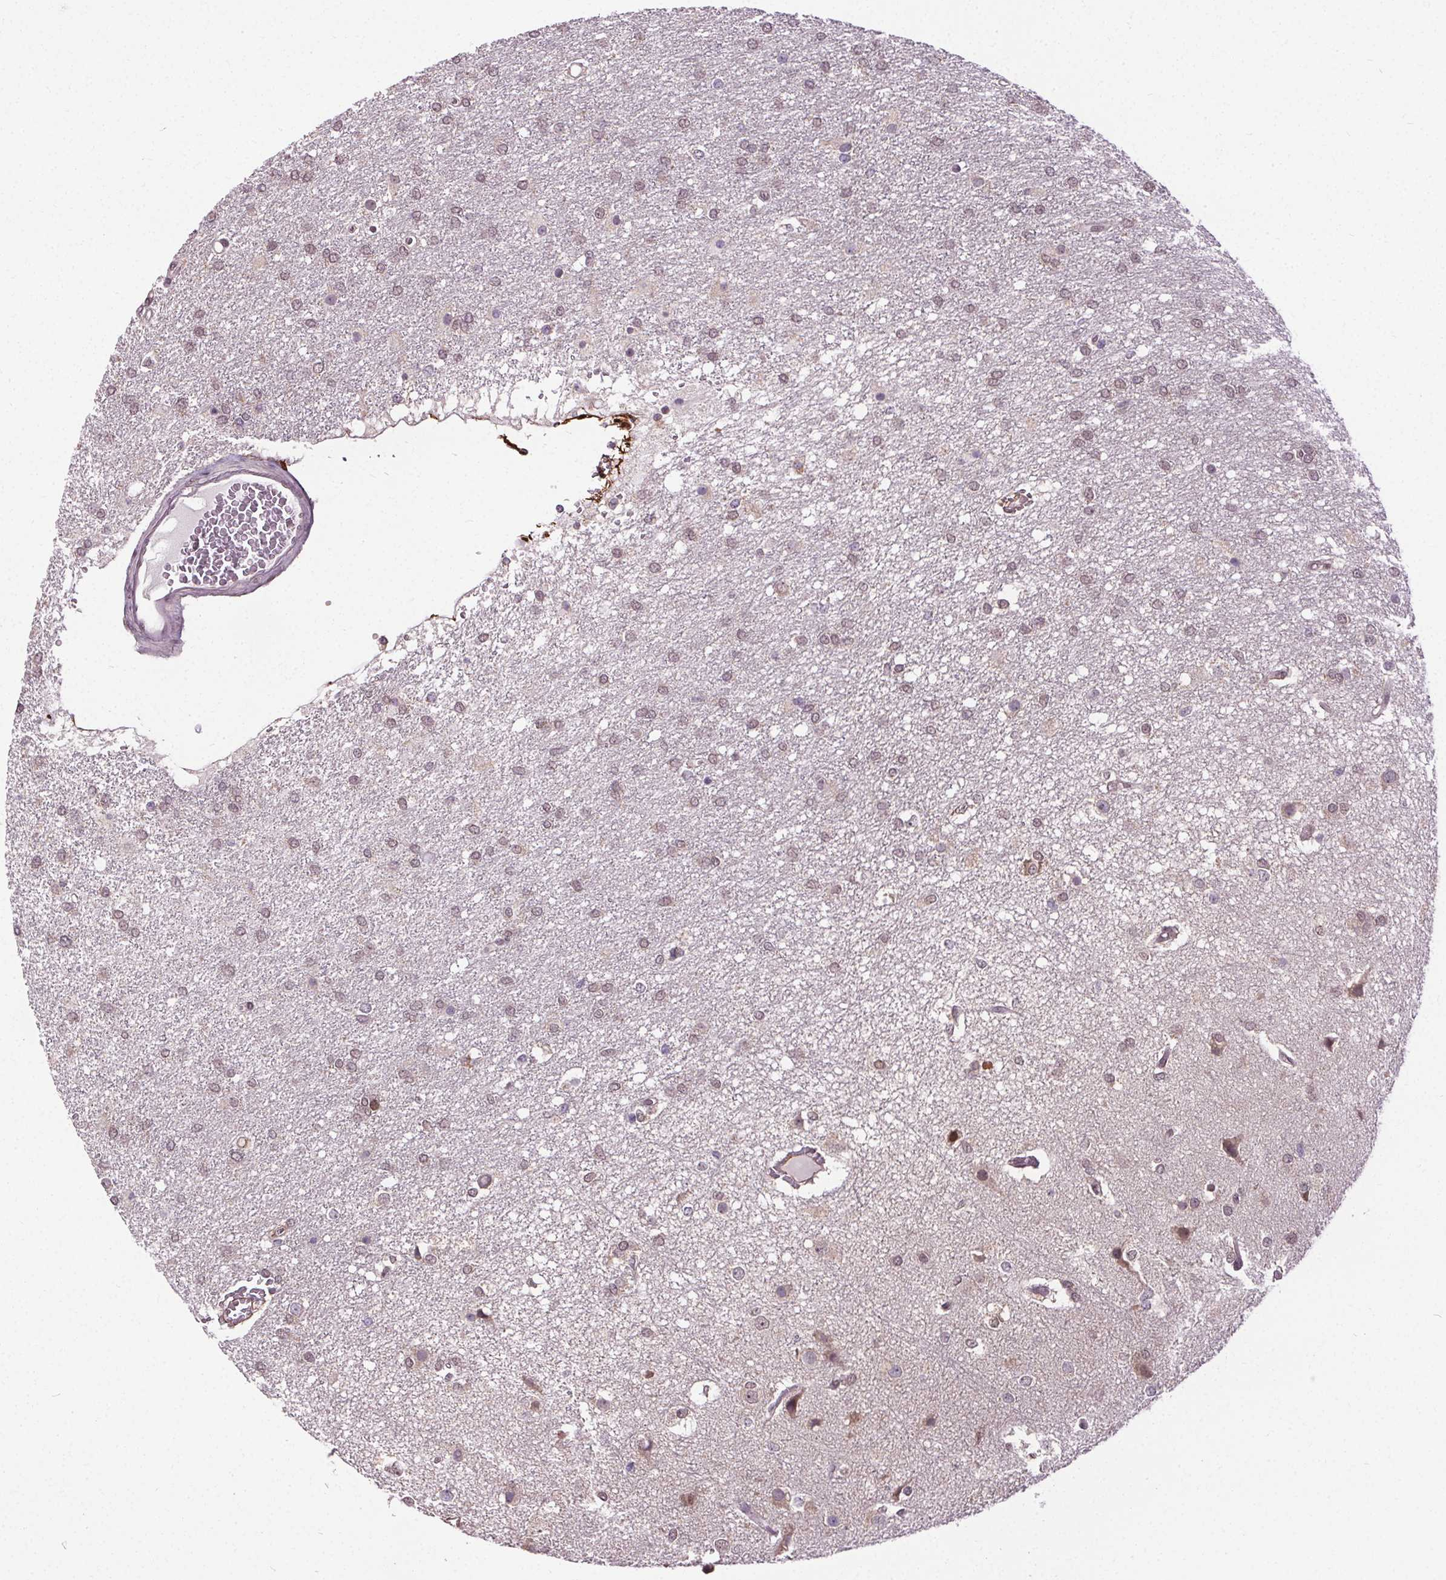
{"staining": {"intensity": "weak", "quantity": "25%-75%", "location": "nuclear"}, "tissue": "glioma", "cell_type": "Tumor cells", "image_type": "cancer", "snomed": [{"axis": "morphology", "description": "Glioma, malignant, High grade"}, {"axis": "topography", "description": "Brain"}], "caption": "Immunohistochemistry (IHC) (DAB) staining of human high-grade glioma (malignant) demonstrates weak nuclear protein staining in about 25%-75% of tumor cells. (IHC, brightfield microscopy, high magnification).", "gene": "KIAA0232", "patient": {"sex": "female", "age": 61}}